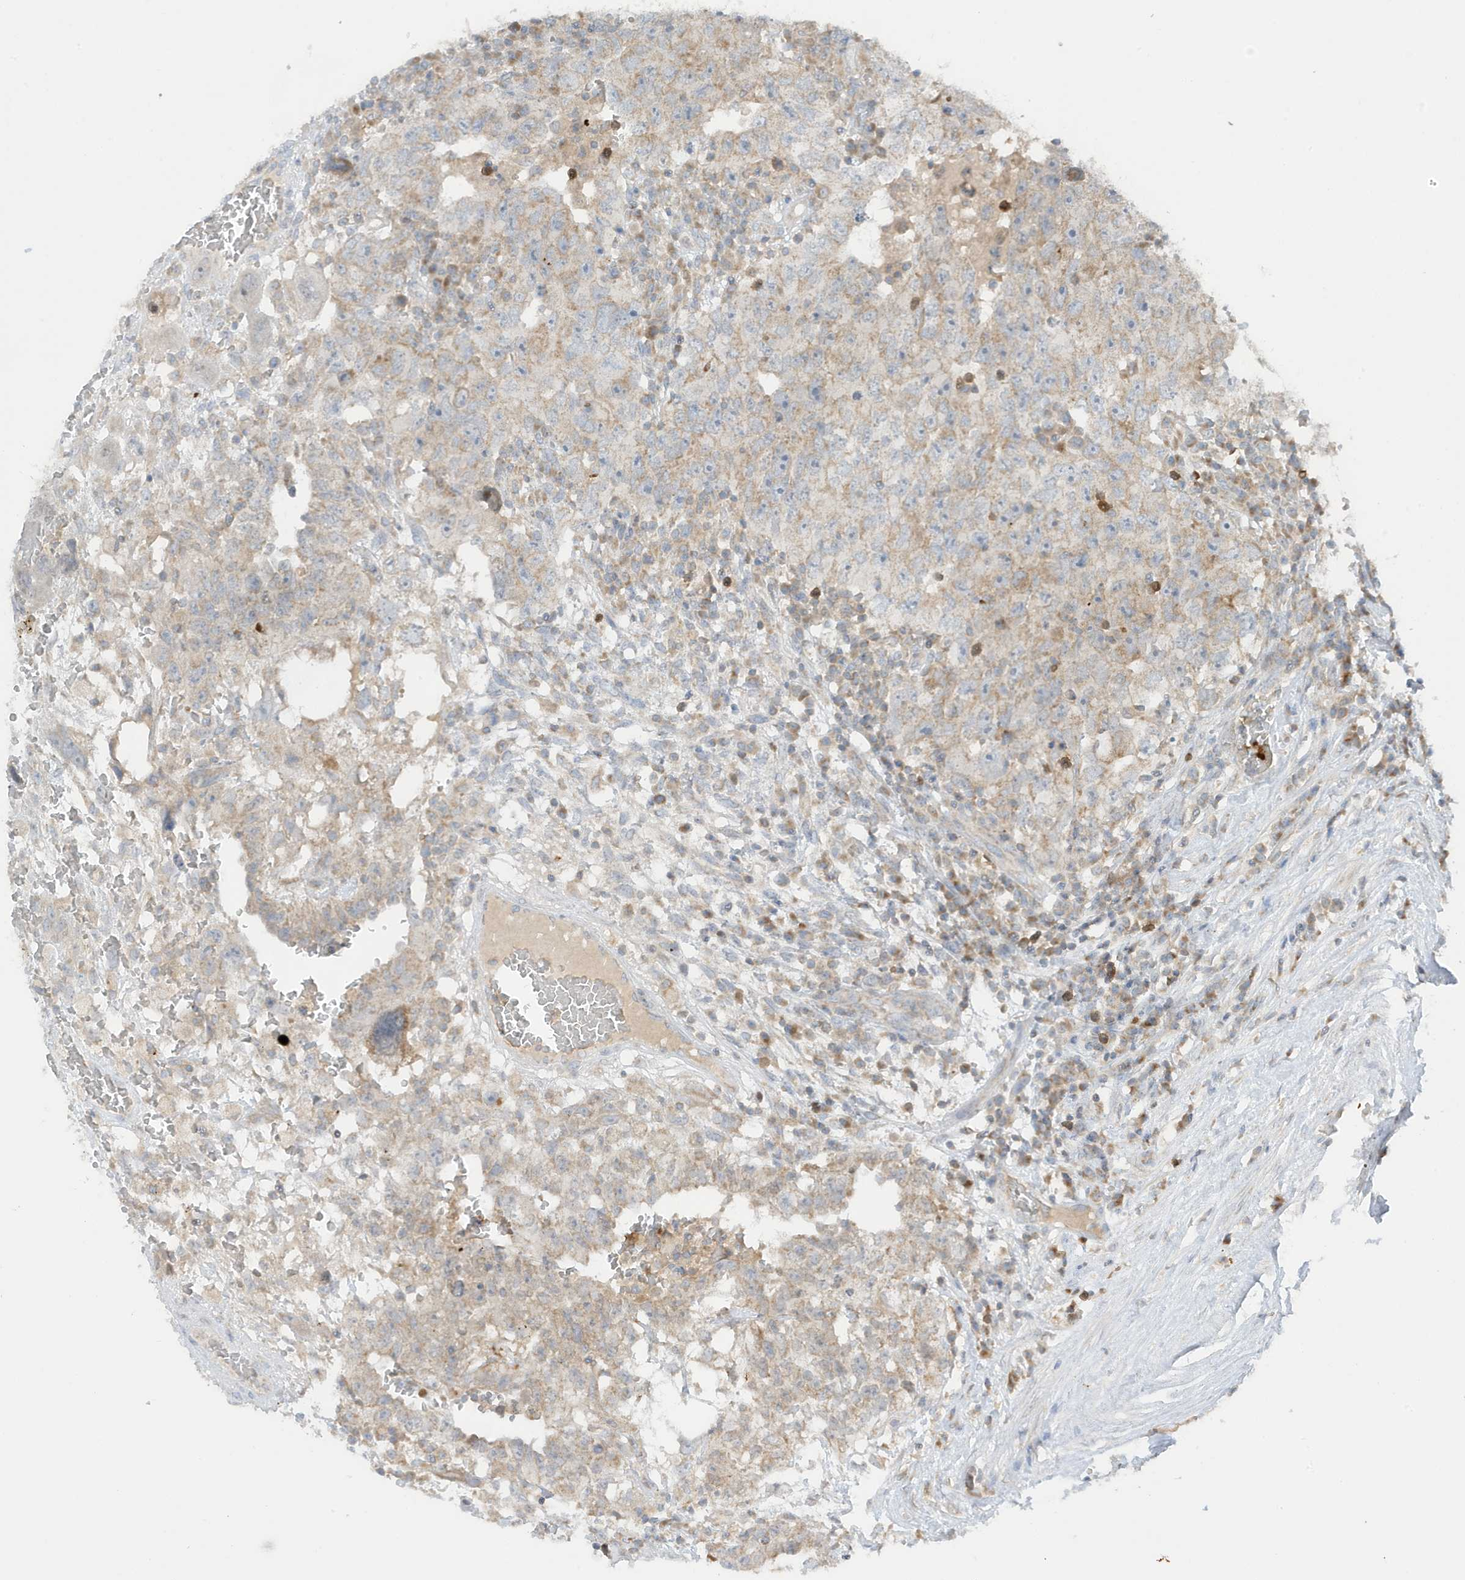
{"staining": {"intensity": "weak", "quantity": "<25%", "location": "cytoplasmic/membranous"}, "tissue": "testis cancer", "cell_type": "Tumor cells", "image_type": "cancer", "snomed": [{"axis": "morphology", "description": "Carcinoma, Embryonal, NOS"}, {"axis": "topography", "description": "Testis"}], "caption": "IHC micrograph of neoplastic tissue: testis cancer (embryonal carcinoma) stained with DAB (3,3'-diaminobenzidine) exhibits no significant protein staining in tumor cells. (DAB immunohistochemistry (IHC) with hematoxylin counter stain).", "gene": "NPPC", "patient": {"sex": "male", "age": 26}}